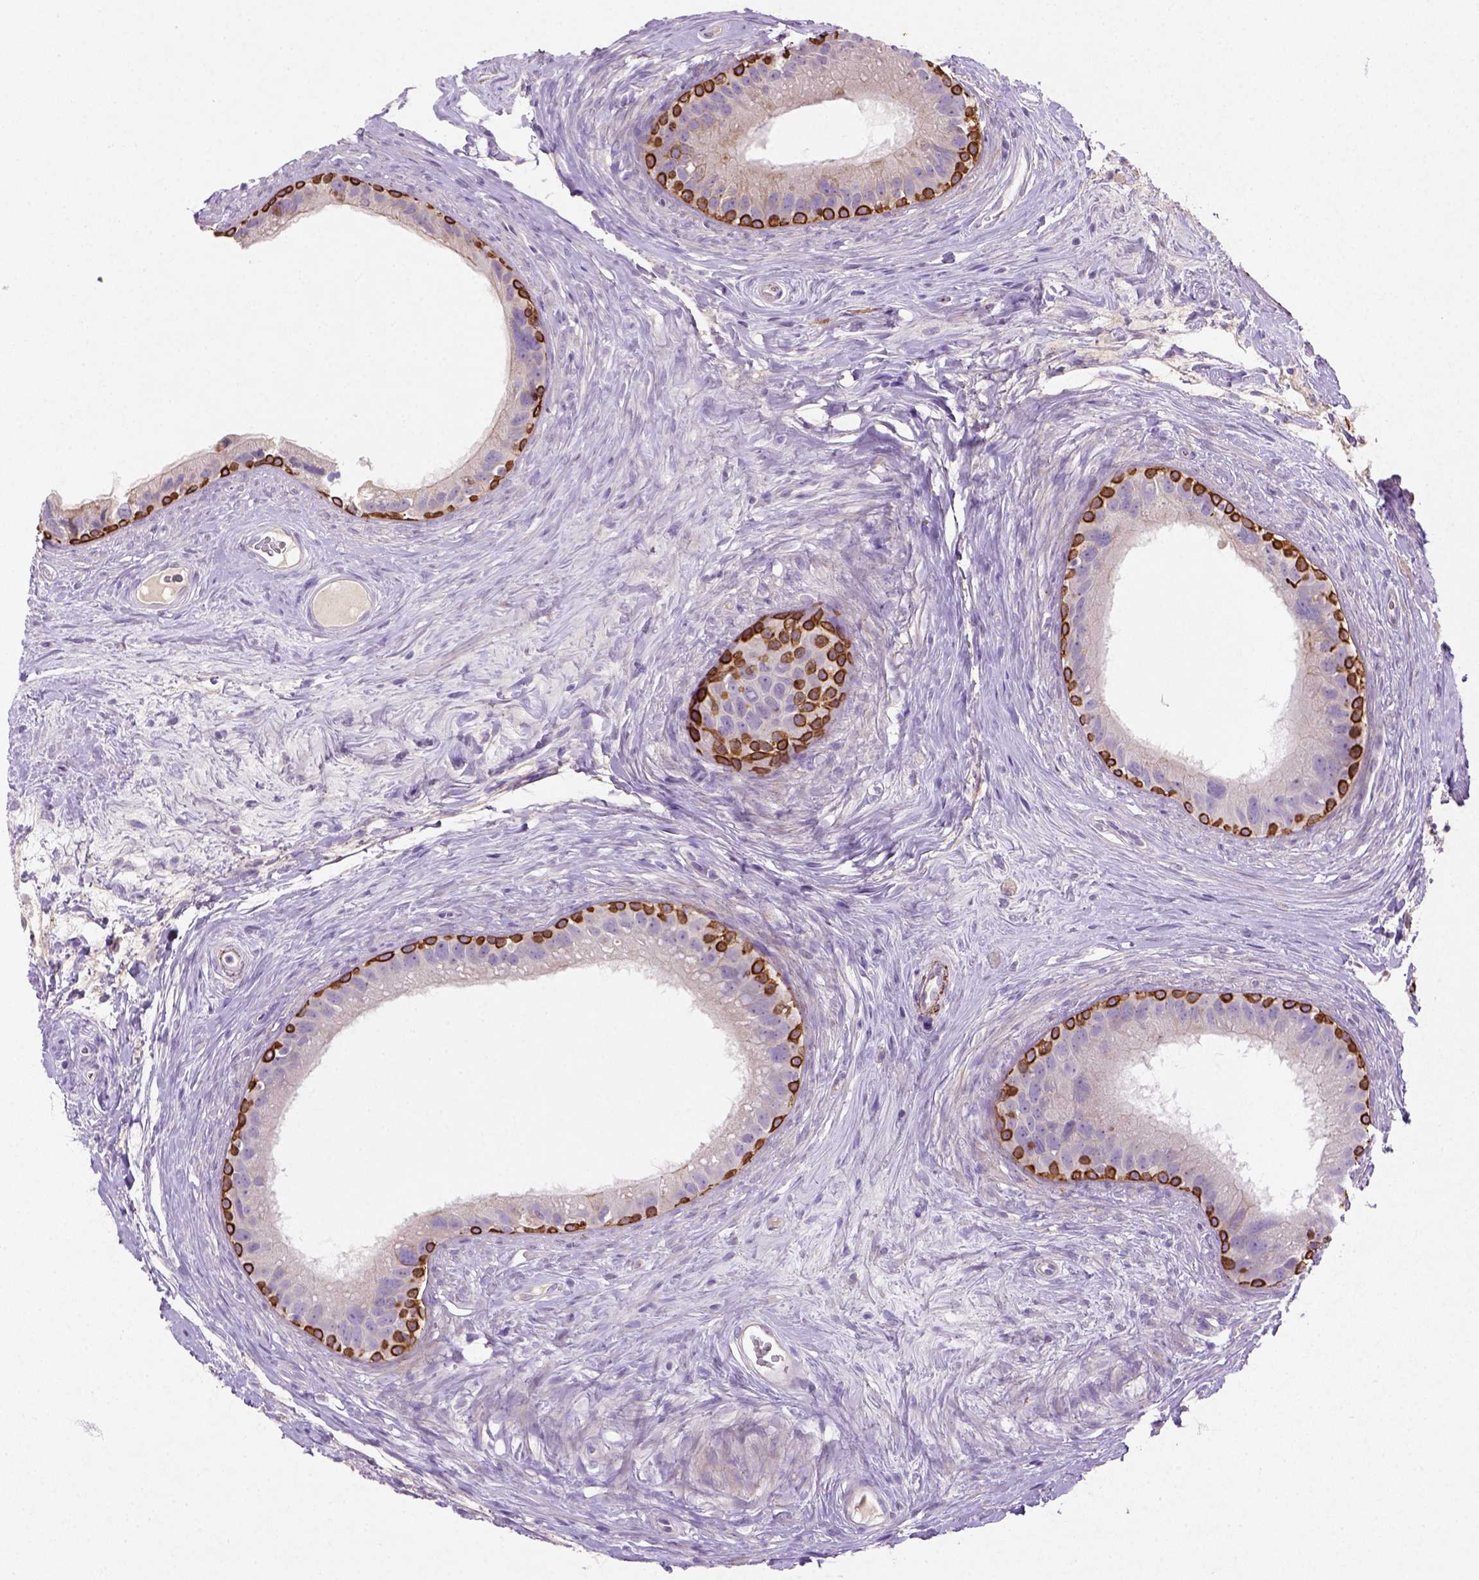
{"staining": {"intensity": "strong", "quantity": "<25%", "location": "cytoplasmic/membranous"}, "tissue": "epididymis", "cell_type": "Glandular cells", "image_type": "normal", "snomed": [{"axis": "morphology", "description": "Normal tissue, NOS"}, {"axis": "topography", "description": "Epididymis"}], "caption": "IHC (DAB) staining of unremarkable human epididymis demonstrates strong cytoplasmic/membranous protein expression in about <25% of glandular cells.", "gene": "NUDT2", "patient": {"sex": "male", "age": 59}}